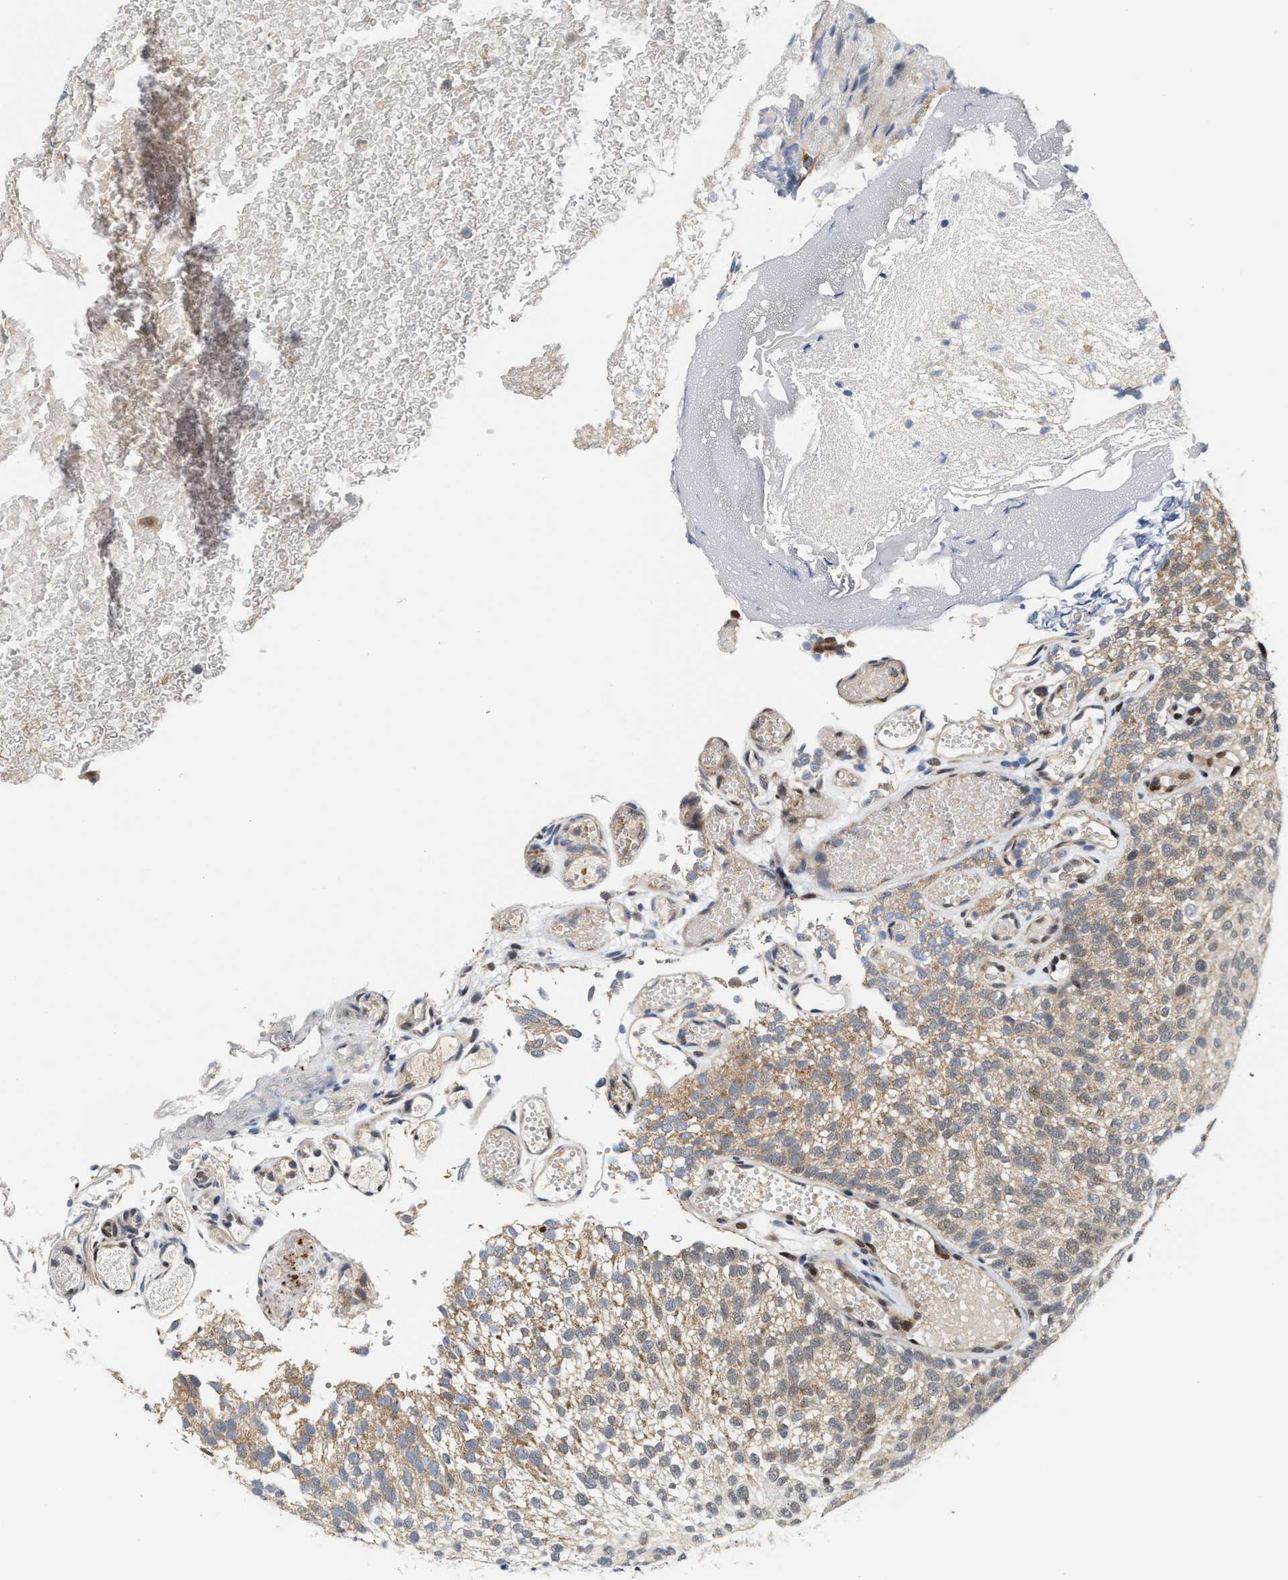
{"staining": {"intensity": "moderate", "quantity": "25%-75%", "location": "cytoplasmic/membranous"}, "tissue": "urothelial cancer", "cell_type": "Tumor cells", "image_type": "cancer", "snomed": [{"axis": "morphology", "description": "Urothelial carcinoma, Low grade"}, {"axis": "topography", "description": "Urinary bladder"}], "caption": "Low-grade urothelial carcinoma stained for a protein (brown) displays moderate cytoplasmic/membranous positive positivity in approximately 25%-75% of tumor cells.", "gene": "TCF4", "patient": {"sex": "male", "age": 78}}